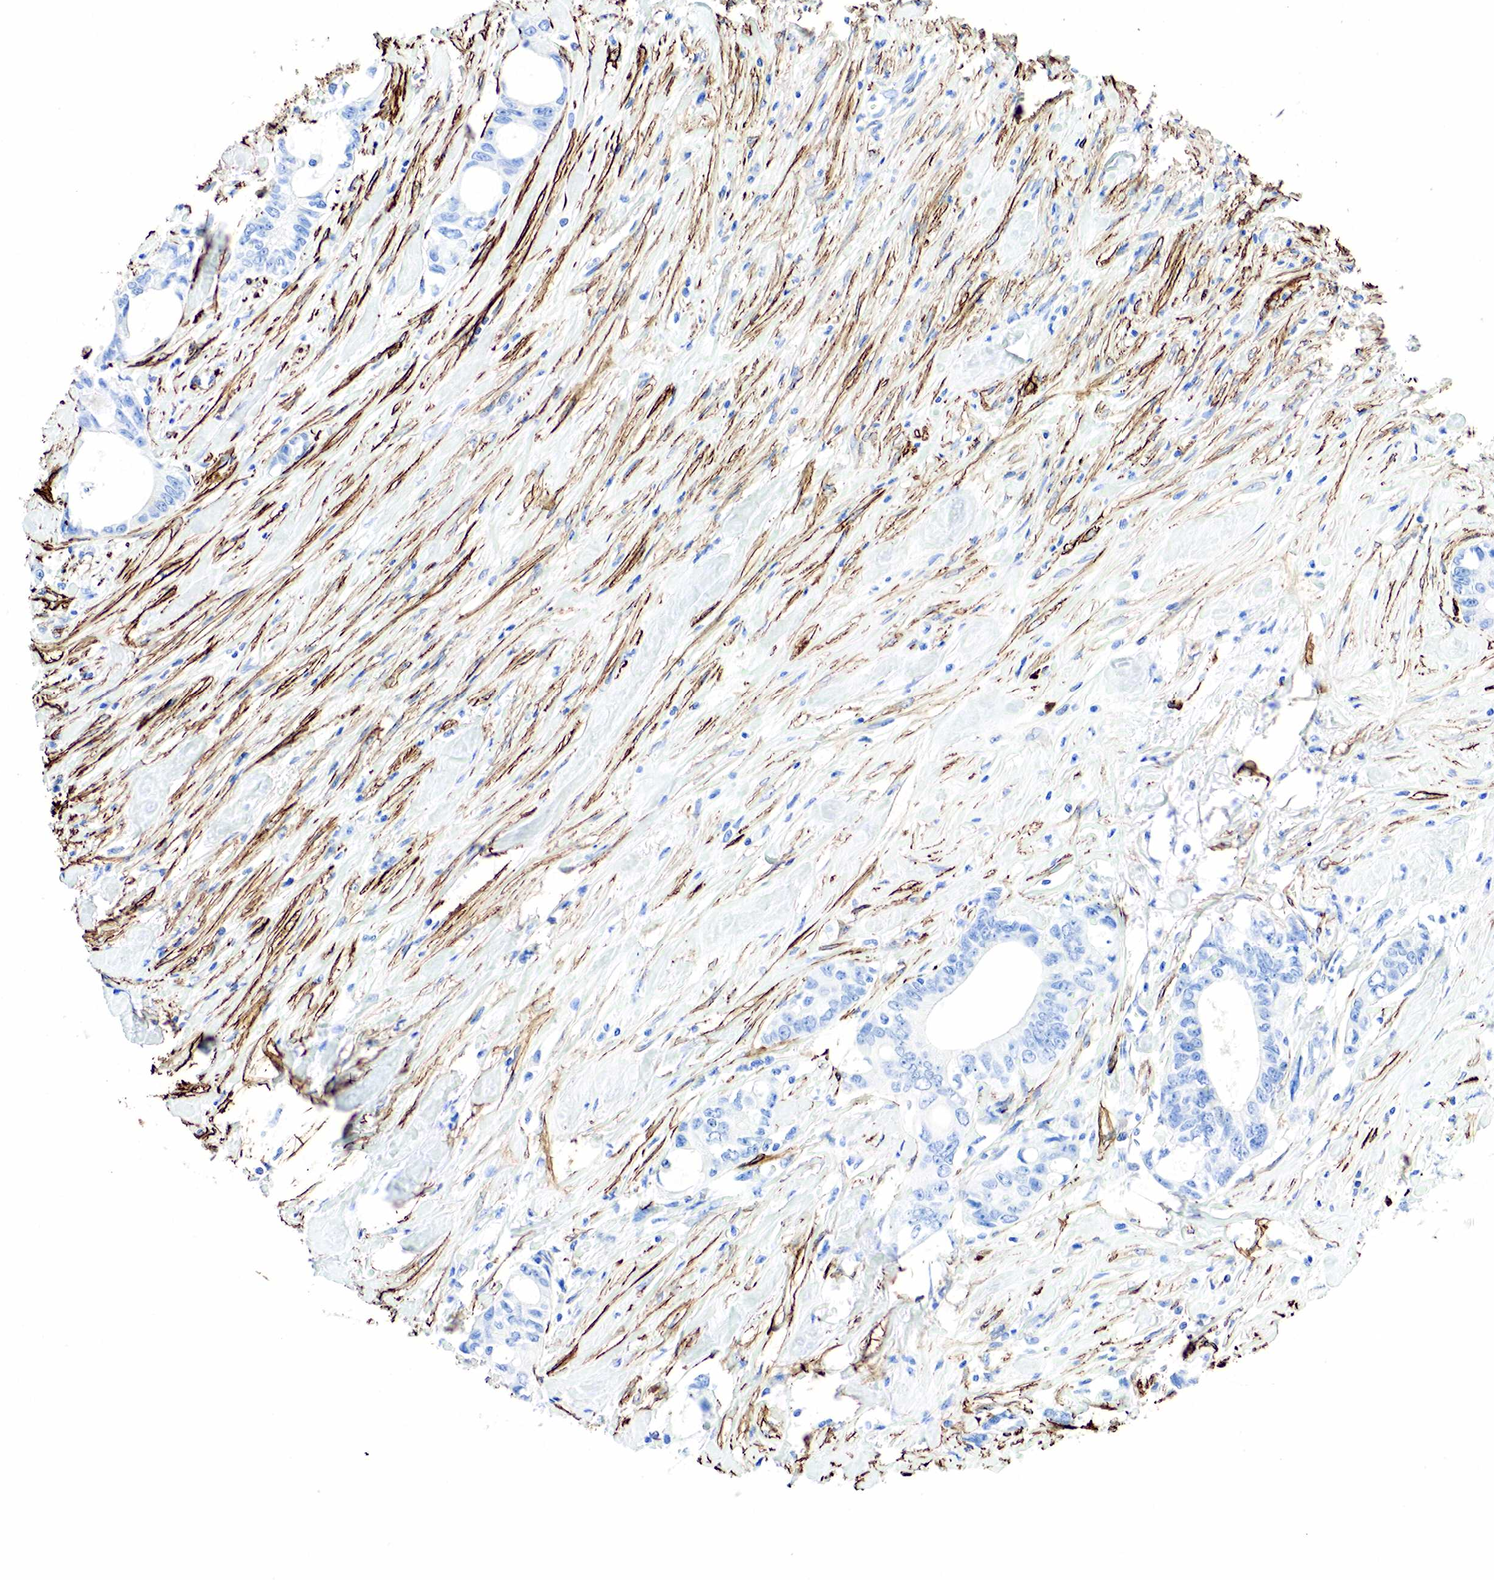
{"staining": {"intensity": "negative", "quantity": "none", "location": "none"}, "tissue": "colorectal cancer", "cell_type": "Tumor cells", "image_type": "cancer", "snomed": [{"axis": "morphology", "description": "Adenocarcinoma, NOS"}, {"axis": "topography", "description": "Rectum"}], "caption": "Adenocarcinoma (colorectal) was stained to show a protein in brown. There is no significant expression in tumor cells.", "gene": "ACTA1", "patient": {"sex": "female", "age": 57}}